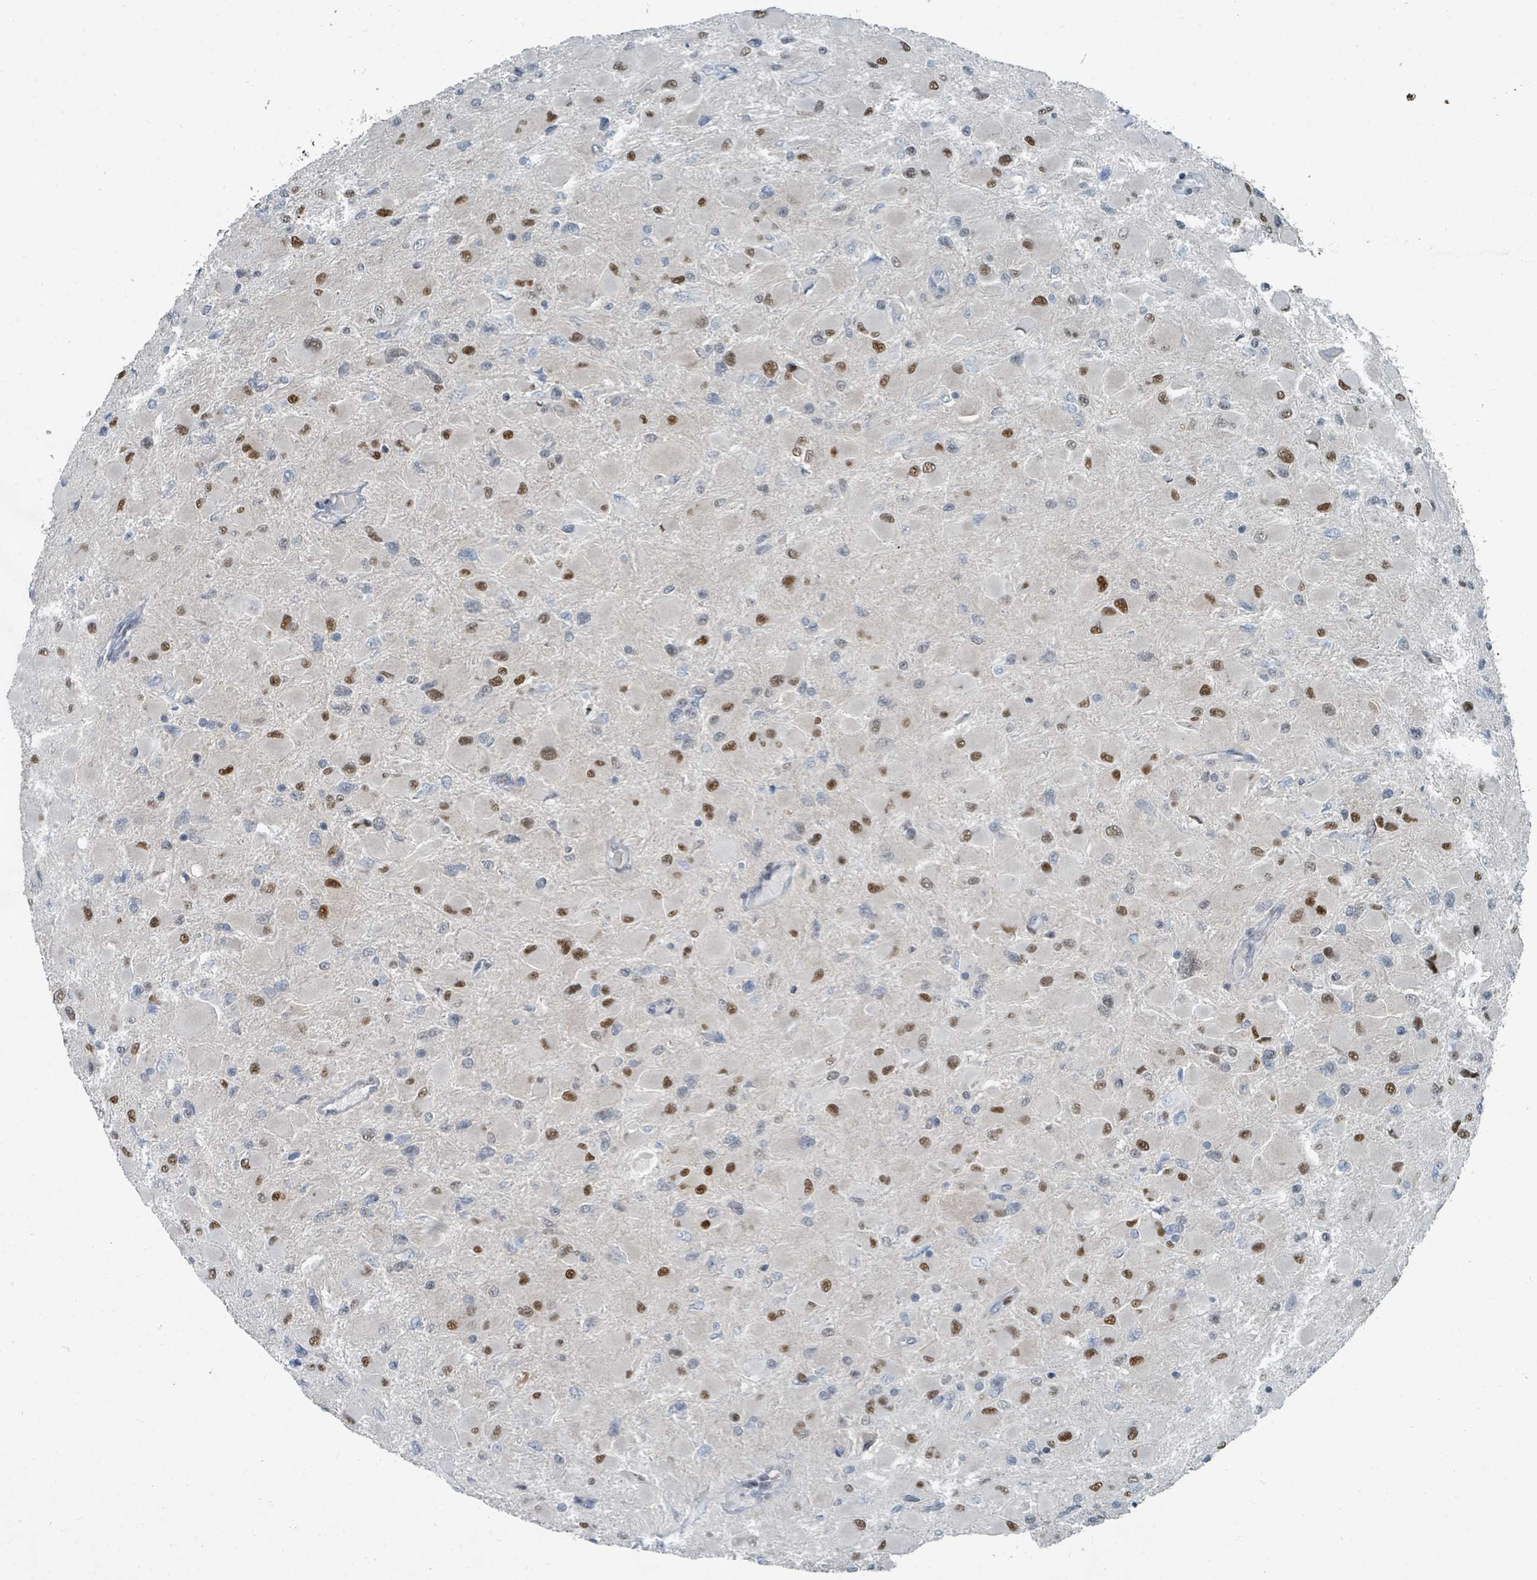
{"staining": {"intensity": "moderate", "quantity": "25%-75%", "location": "nuclear"}, "tissue": "glioma", "cell_type": "Tumor cells", "image_type": "cancer", "snomed": [{"axis": "morphology", "description": "Glioma, malignant, High grade"}, {"axis": "topography", "description": "Cerebral cortex"}], "caption": "This image demonstrates immunohistochemistry (IHC) staining of glioma, with medium moderate nuclear positivity in about 25%-75% of tumor cells.", "gene": "UCK1", "patient": {"sex": "female", "age": 36}}